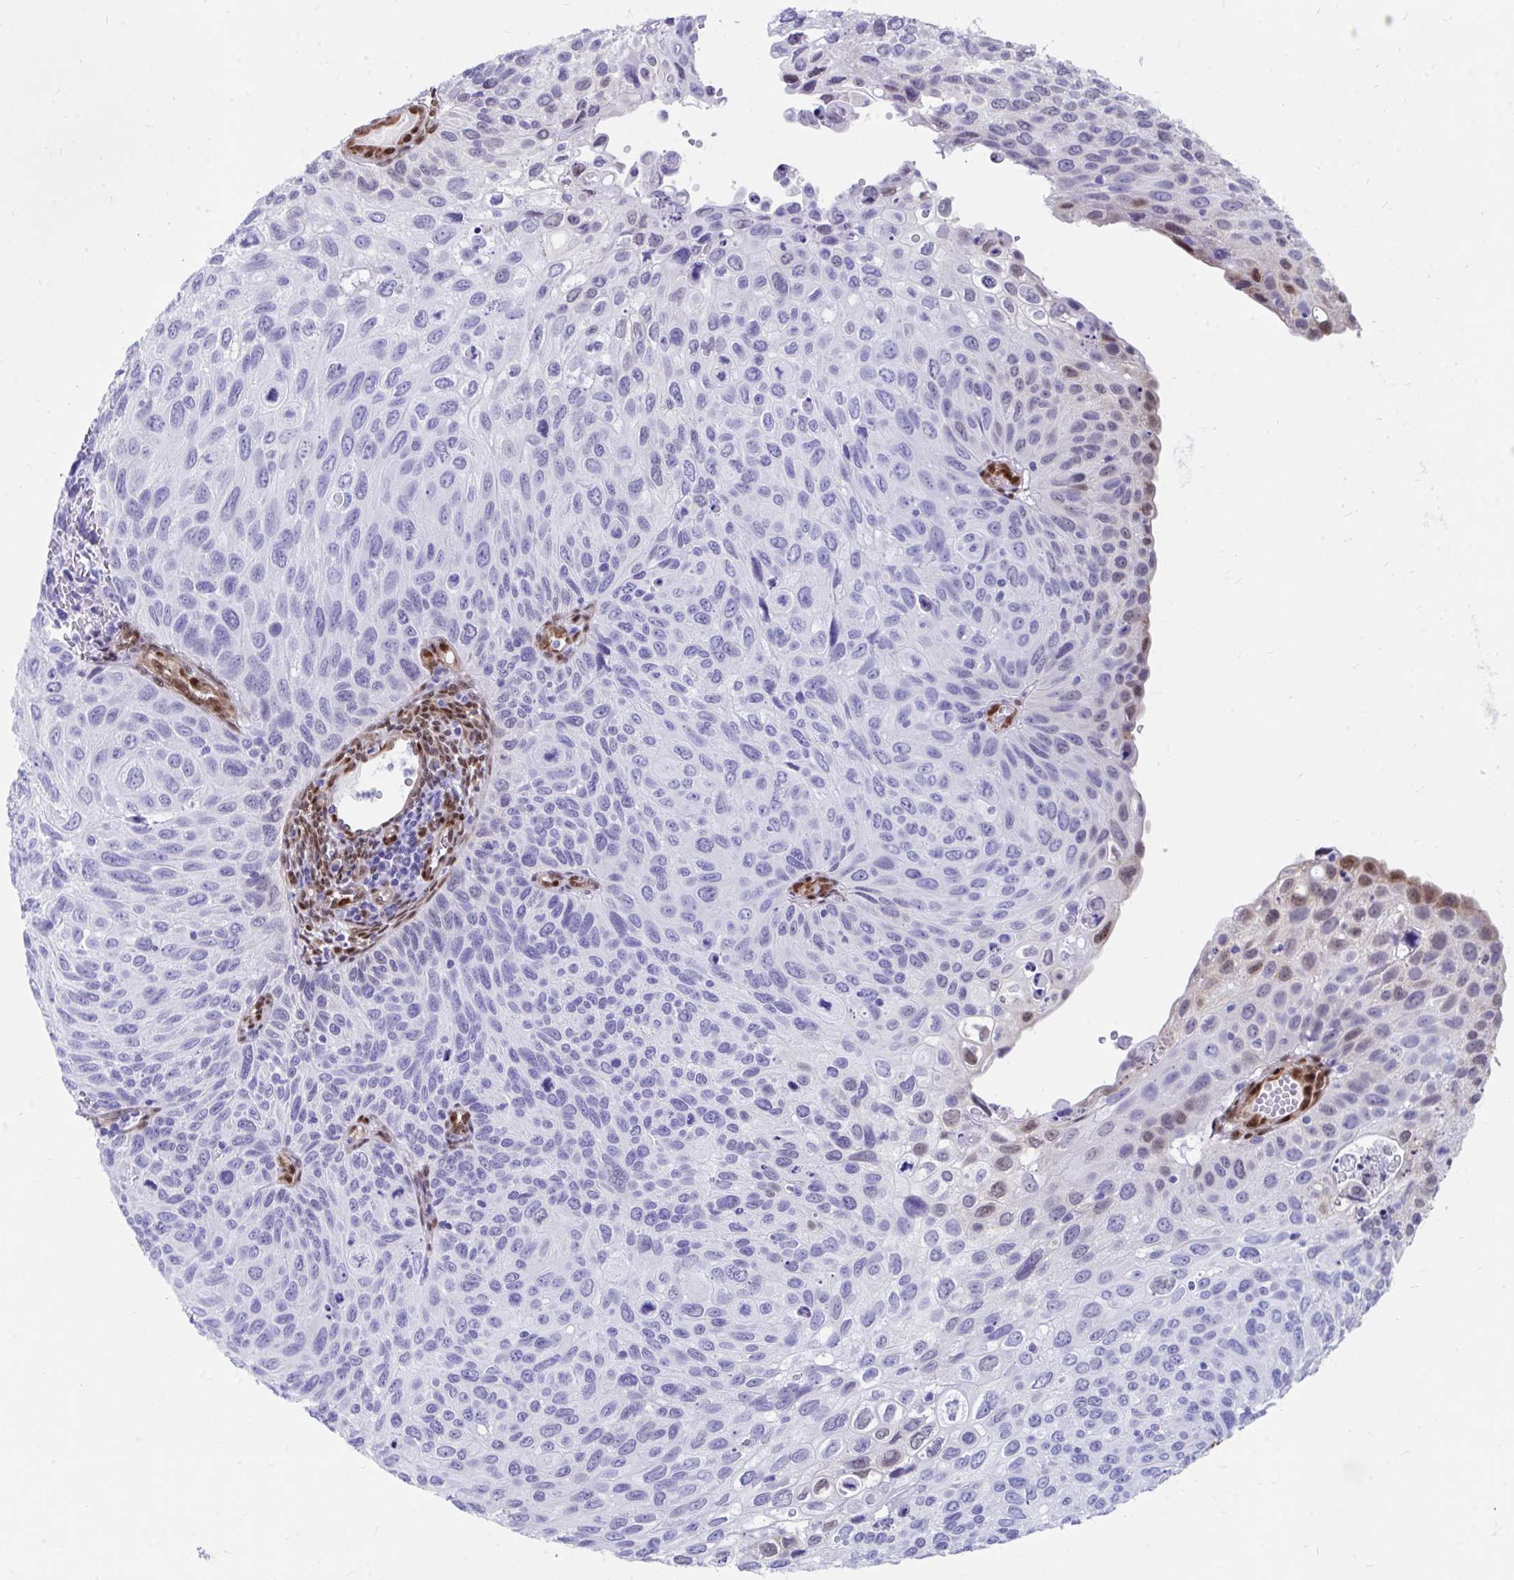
{"staining": {"intensity": "negative", "quantity": "none", "location": "none"}, "tissue": "cervical cancer", "cell_type": "Tumor cells", "image_type": "cancer", "snomed": [{"axis": "morphology", "description": "Squamous cell carcinoma, NOS"}, {"axis": "topography", "description": "Cervix"}], "caption": "Tumor cells show no significant protein staining in cervical squamous cell carcinoma. (Immunohistochemistry (ihc), brightfield microscopy, high magnification).", "gene": "RBPMS", "patient": {"sex": "female", "age": 70}}